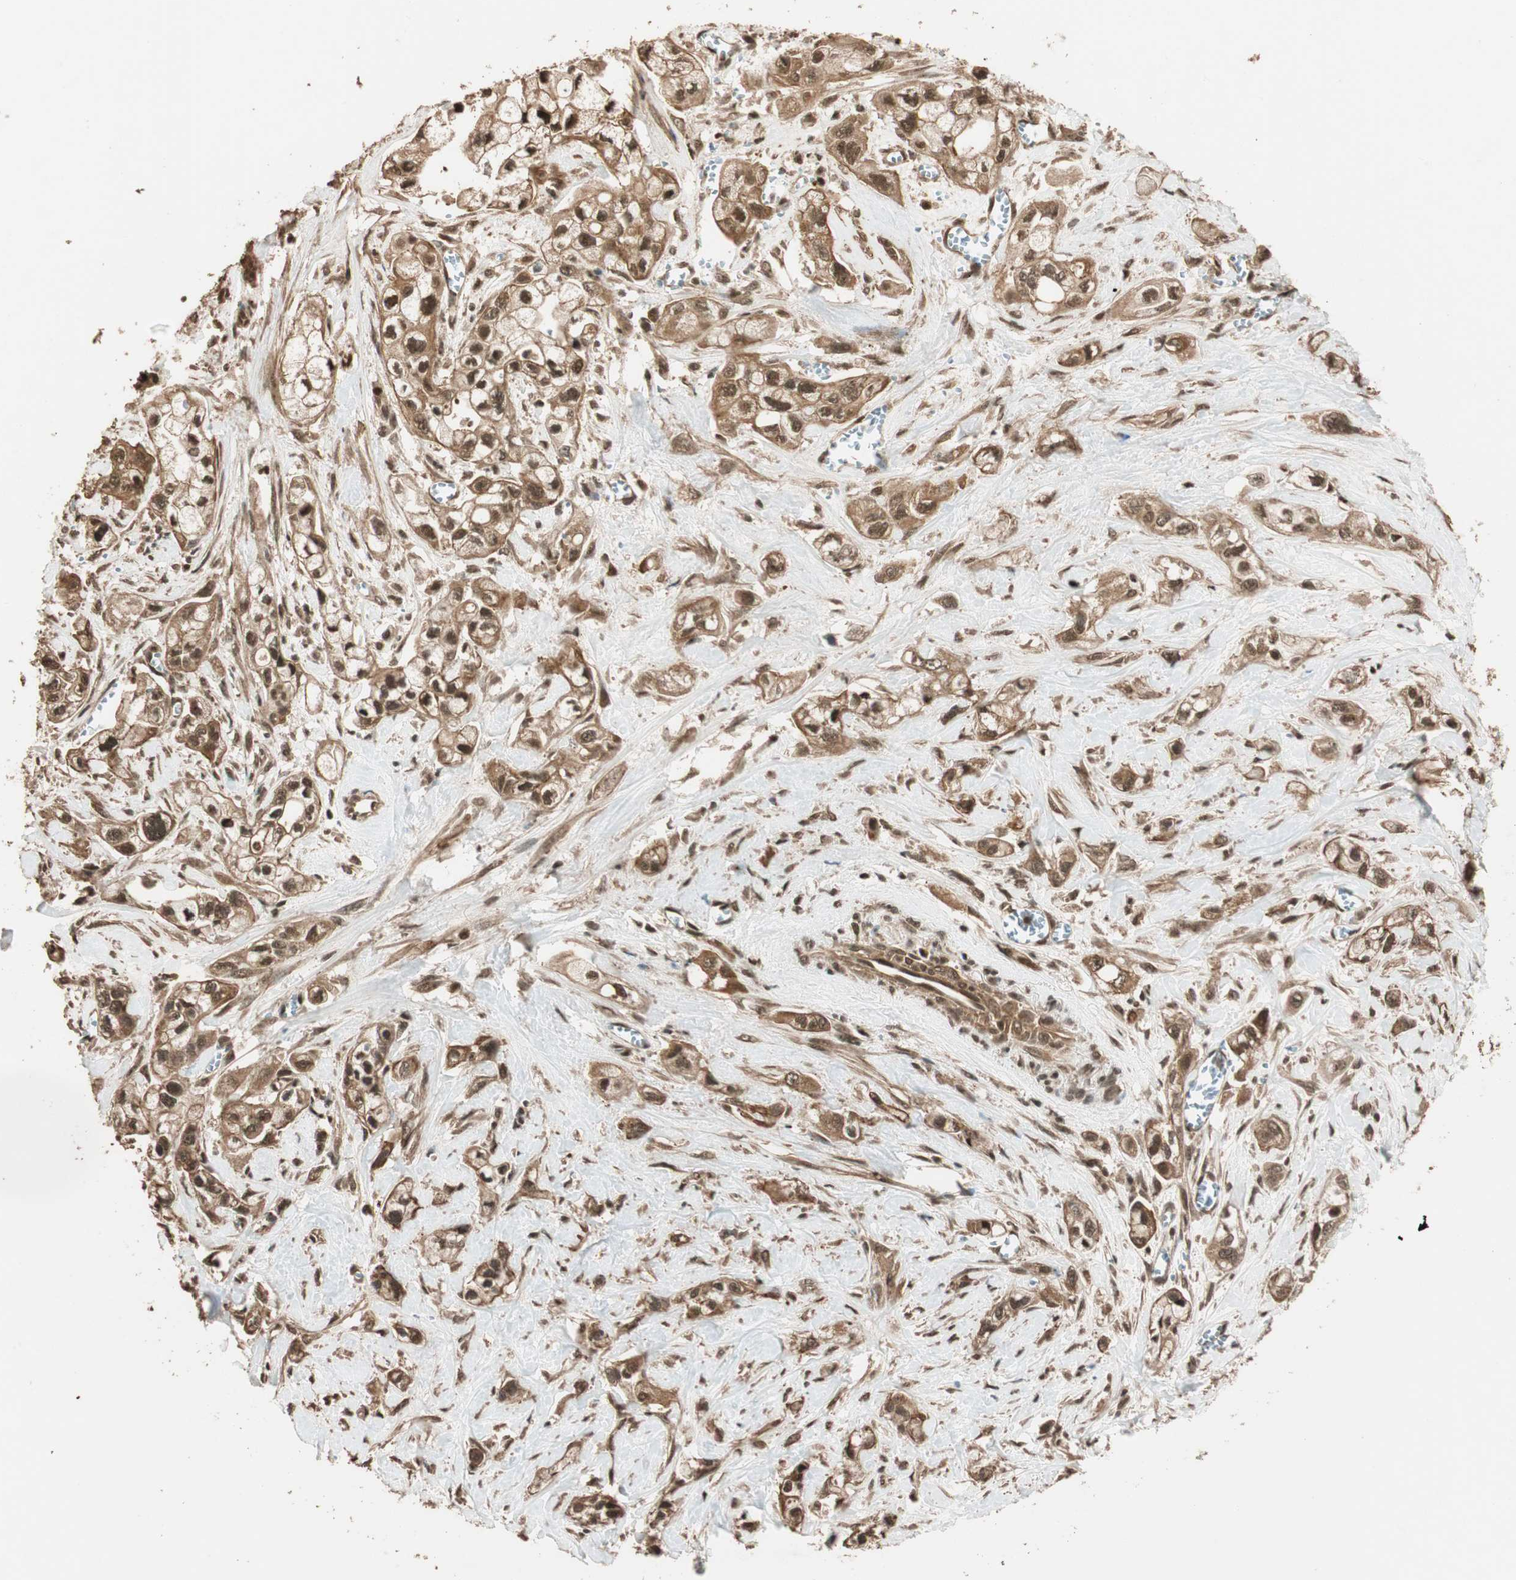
{"staining": {"intensity": "moderate", "quantity": ">75%", "location": "cytoplasmic/membranous,nuclear"}, "tissue": "pancreatic cancer", "cell_type": "Tumor cells", "image_type": "cancer", "snomed": [{"axis": "morphology", "description": "Adenocarcinoma, NOS"}, {"axis": "topography", "description": "Pancreas"}], "caption": "A medium amount of moderate cytoplasmic/membranous and nuclear expression is appreciated in about >75% of tumor cells in adenocarcinoma (pancreatic) tissue.", "gene": "ALKBH5", "patient": {"sex": "male", "age": 74}}